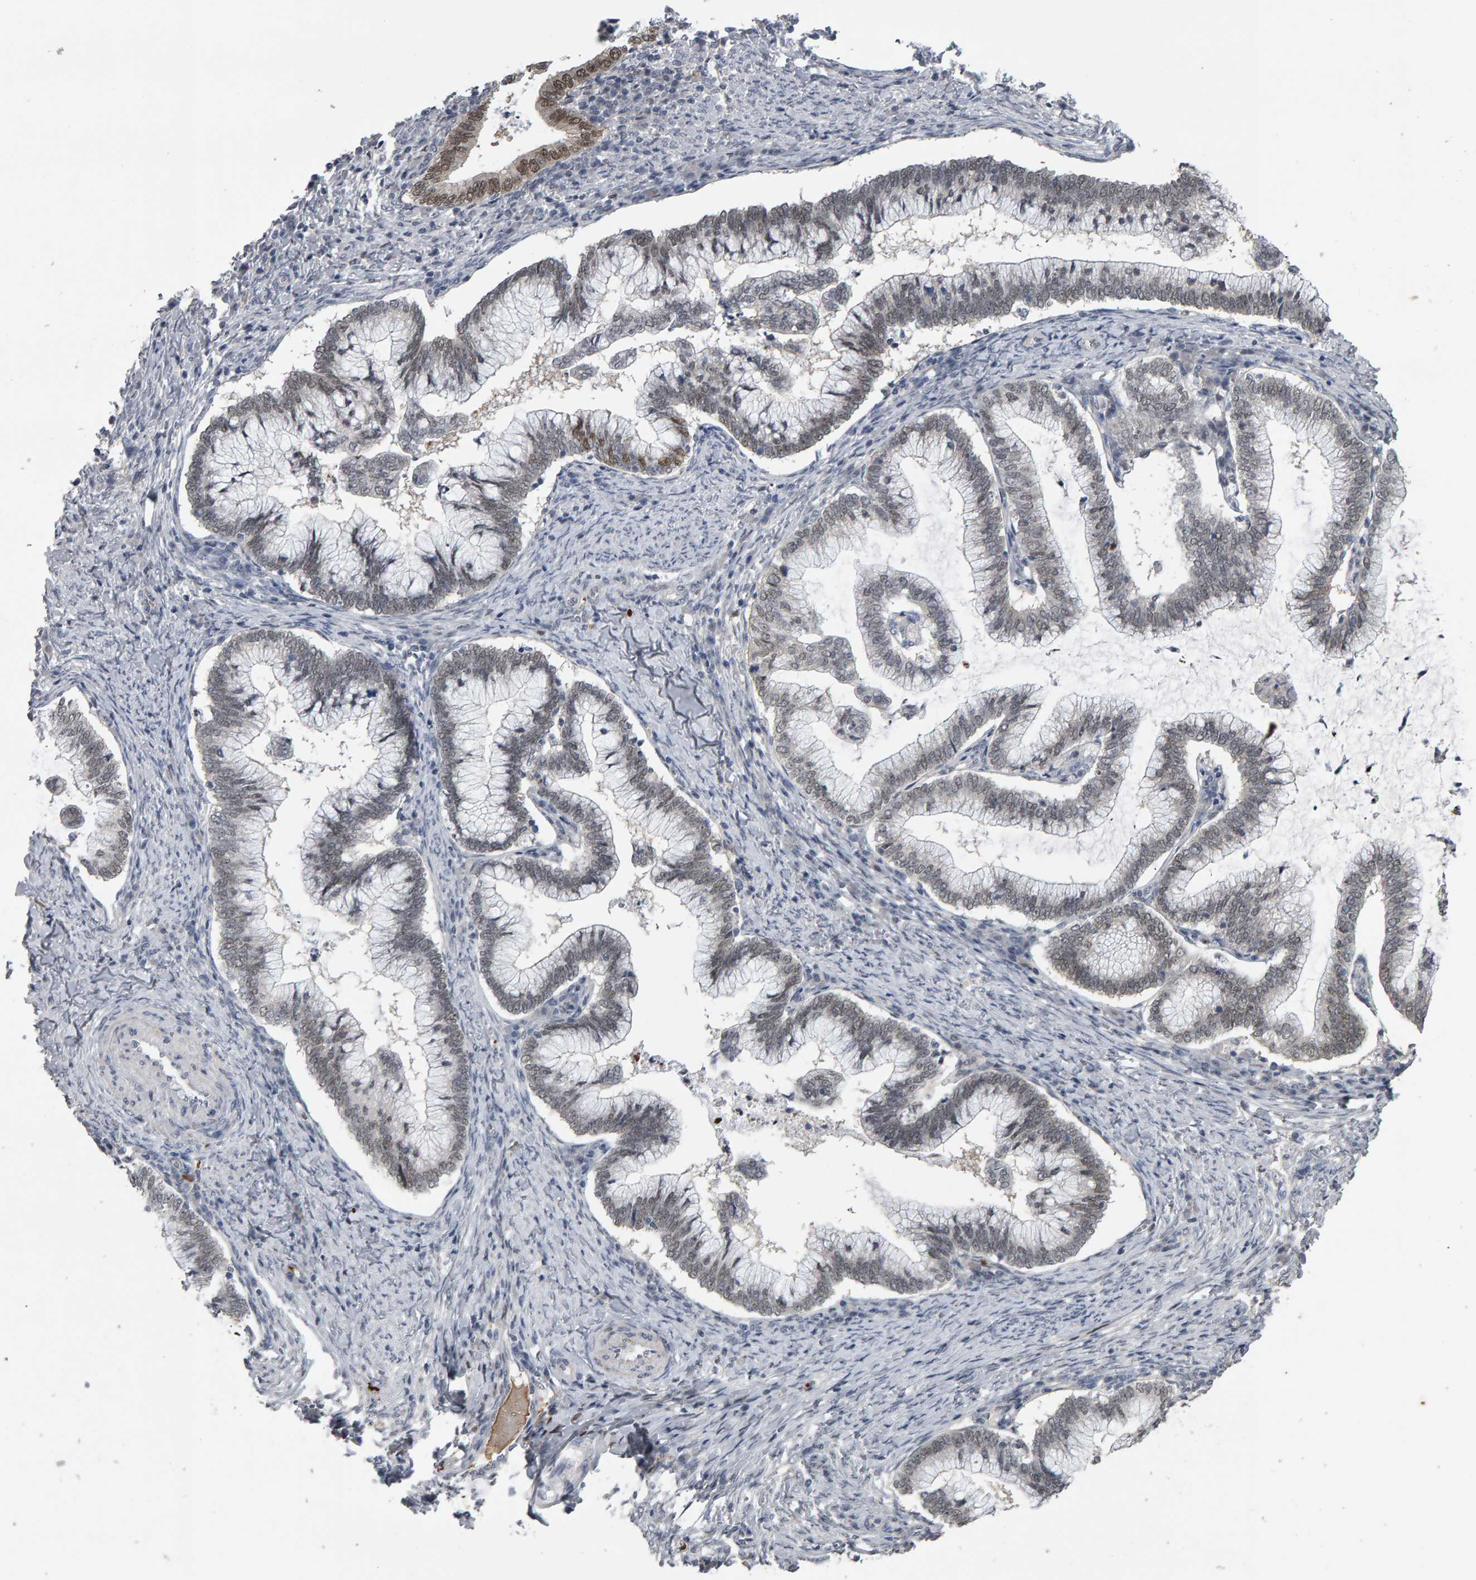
{"staining": {"intensity": "weak", "quantity": "<25%", "location": "nuclear"}, "tissue": "cervical cancer", "cell_type": "Tumor cells", "image_type": "cancer", "snomed": [{"axis": "morphology", "description": "Adenocarcinoma, NOS"}, {"axis": "topography", "description": "Cervix"}], "caption": "Tumor cells are negative for brown protein staining in cervical cancer.", "gene": "IPO8", "patient": {"sex": "female", "age": 36}}